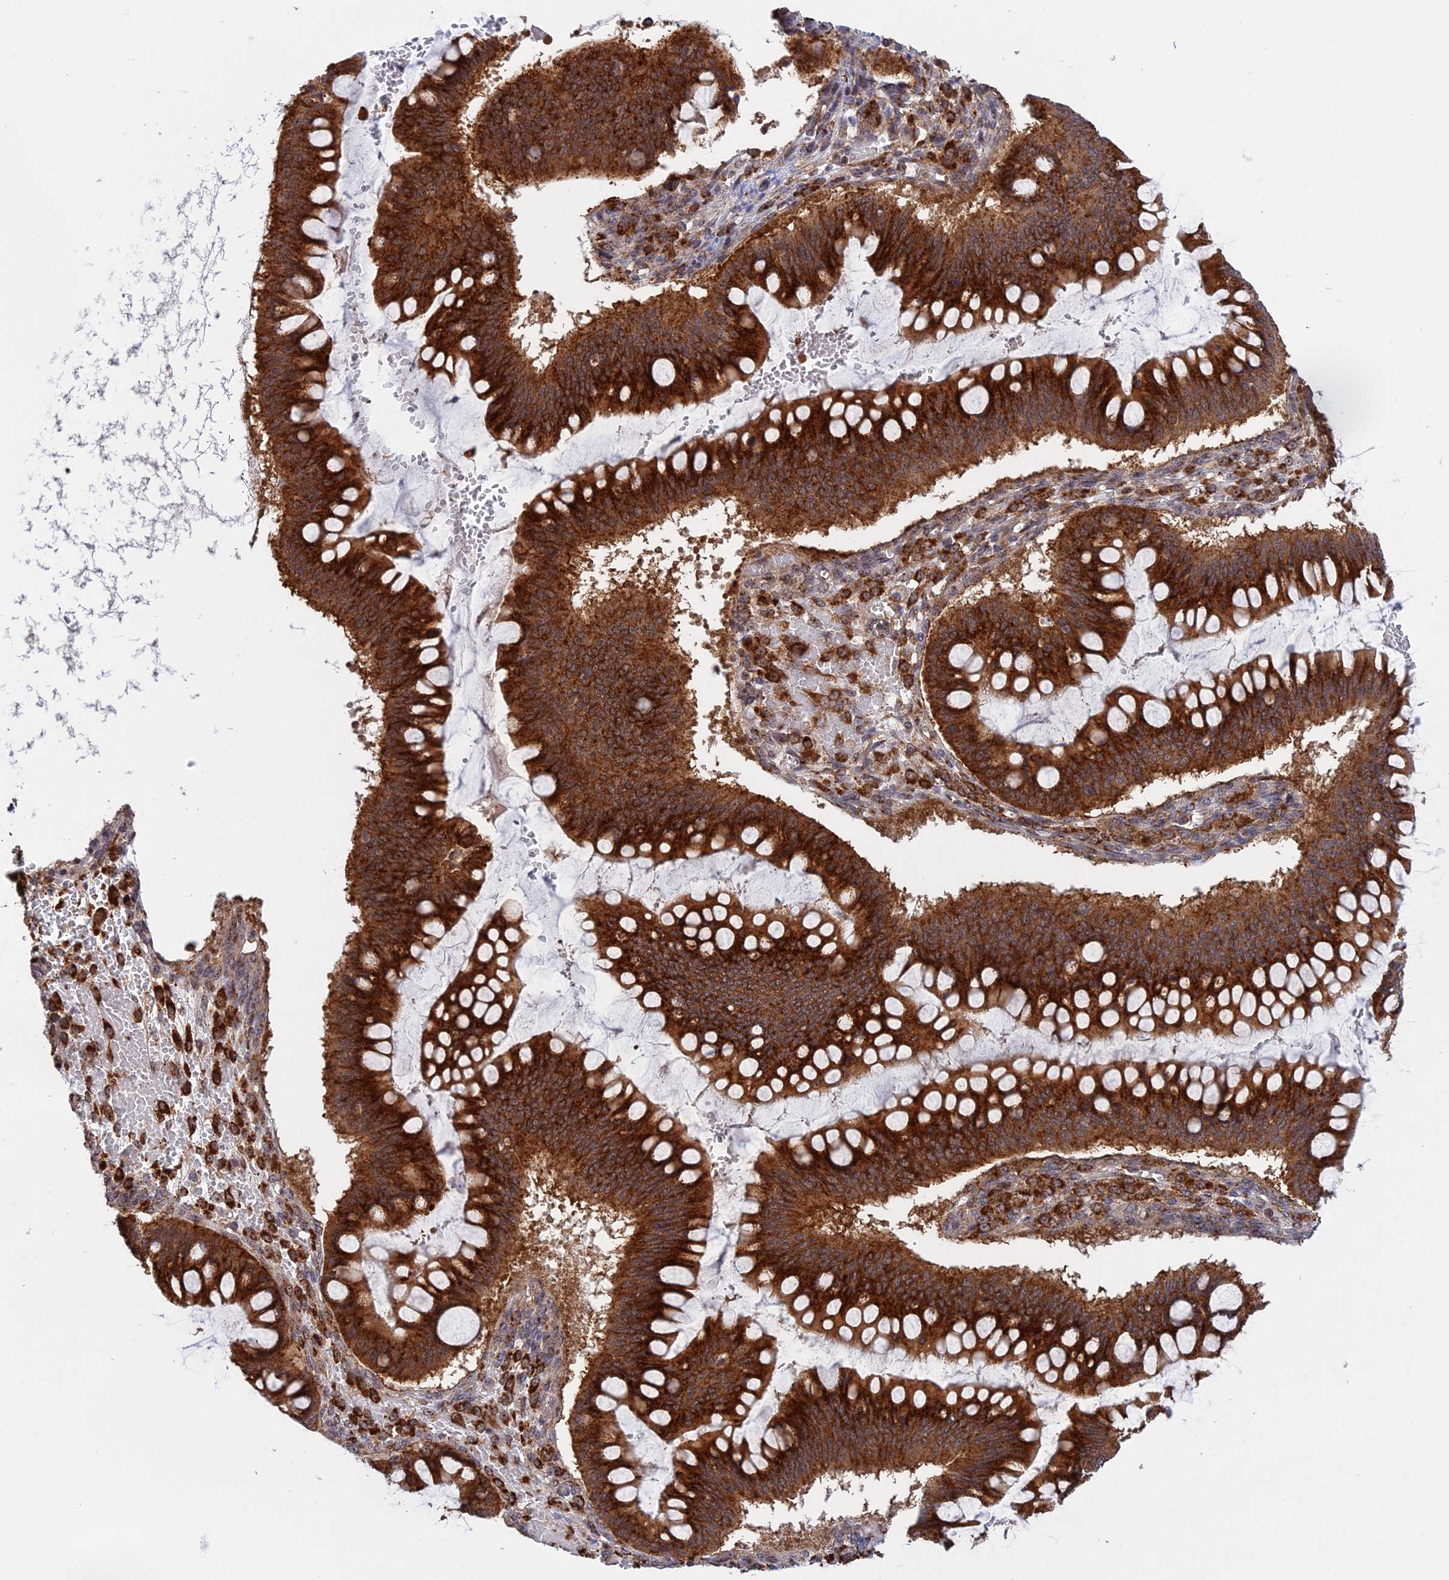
{"staining": {"intensity": "strong", "quantity": ">75%", "location": "cytoplasmic/membranous"}, "tissue": "ovarian cancer", "cell_type": "Tumor cells", "image_type": "cancer", "snomed": [{"axis": "morphology", "description": "Cystadenocarcinoma, mucinous, NOS"}, {"axis": "topography", "description": "Ovary"}], "caption": "Protein staining exhibits strong cytoplasmic/membranous positivity in approximately >75% of tumor cells in ovarian cancer. The protein of interest is shown in brown color, while the nuclei are stained blue.", "gene": "CLINT1", "patient": {"sex": "female", "age": 73}}